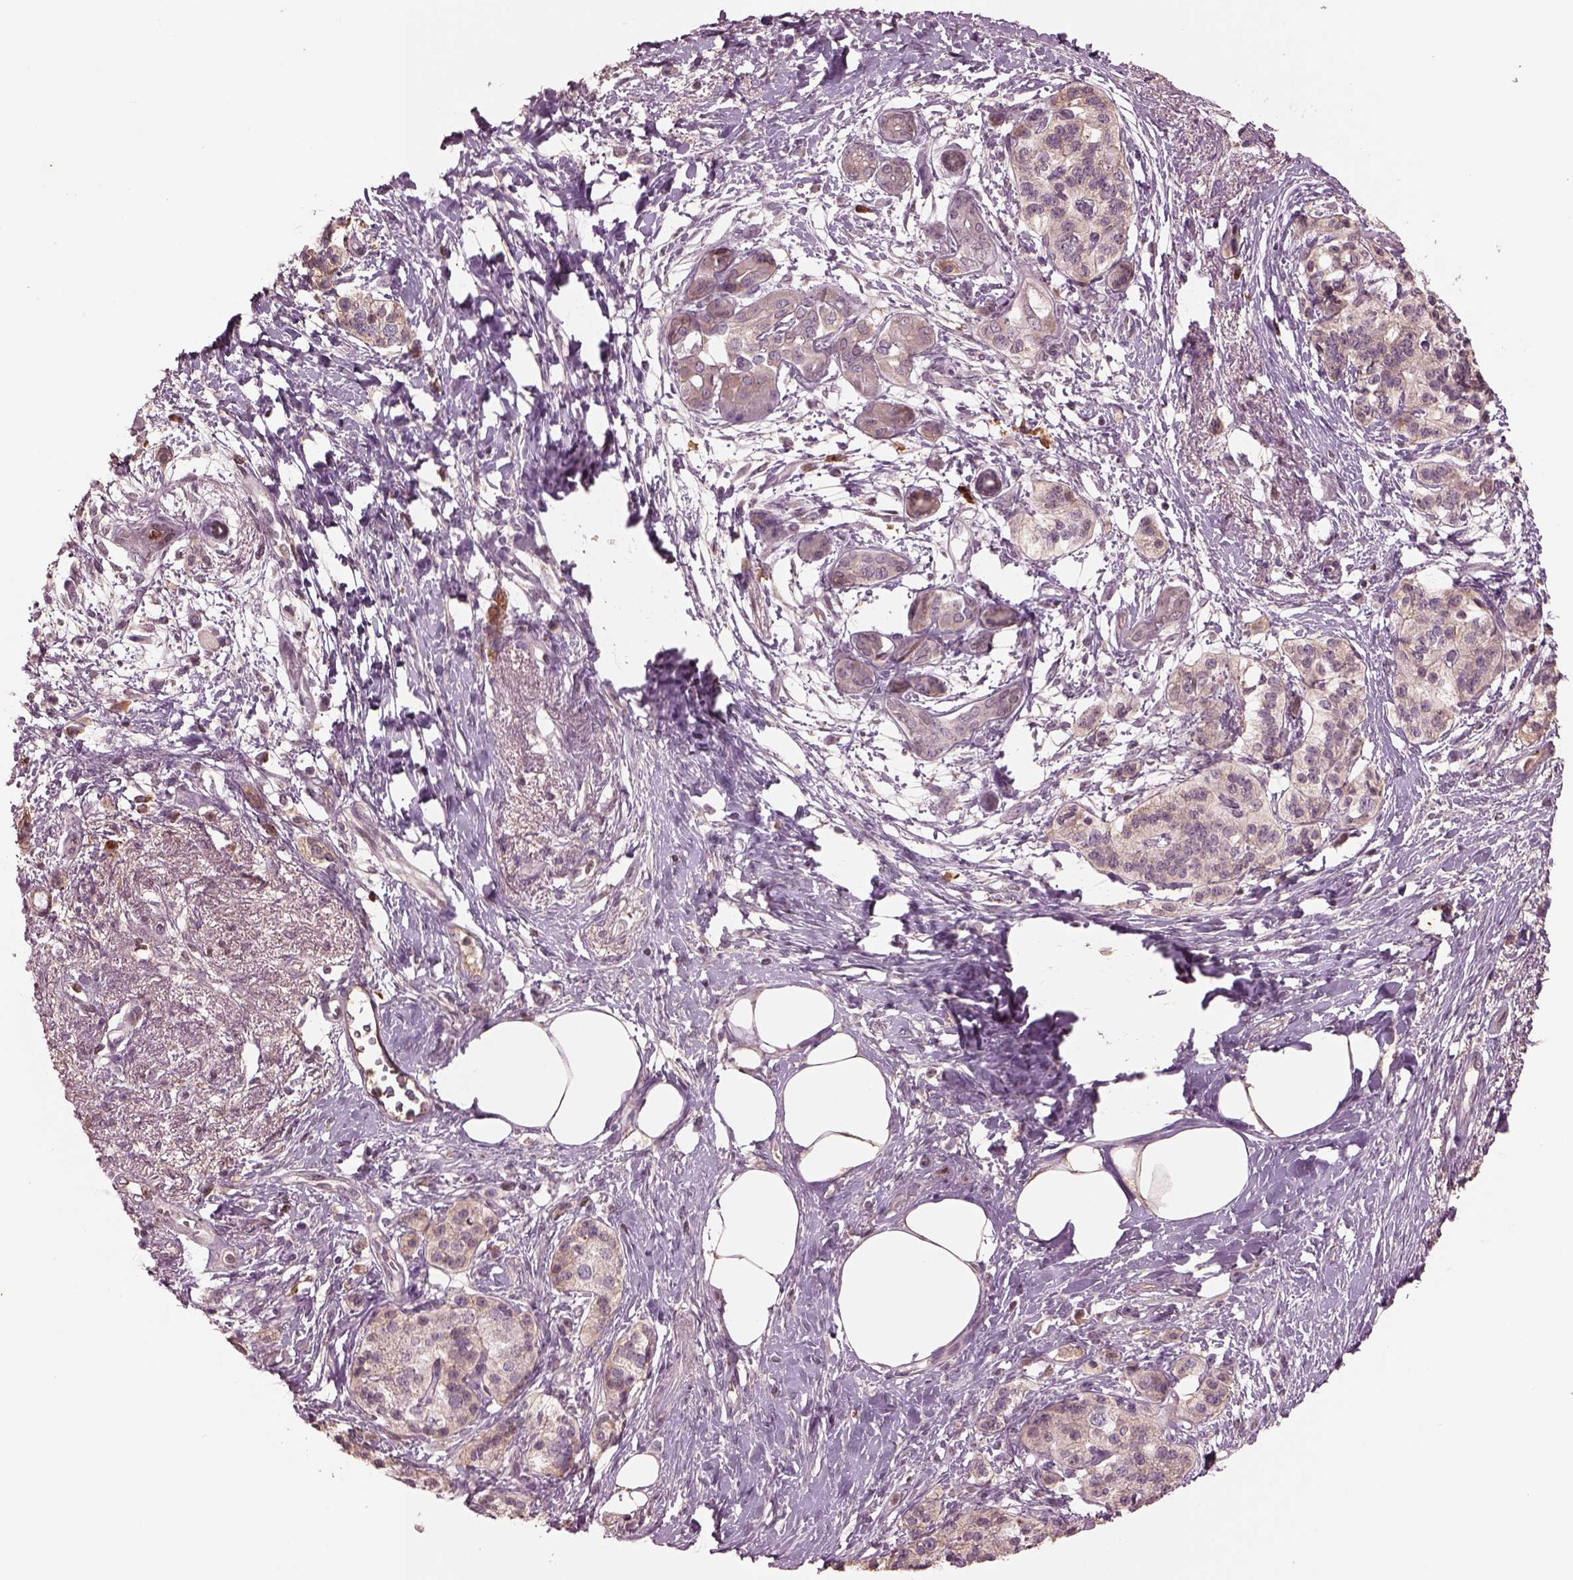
{"staining": {"intensity": "weak", "quantity": ">75%", "location": "cytoplasmic/membranous"}, "tissue": "pancreatic cancer", "cell_type": "Tumor cells", "image_type": "cancer", "snomed": [{"axis": "morphology", "description": "Adenocarcinoma, NOS"}, {"axis": "topography", "description": "Pancreas"}], "caption": "Approximately >75% of tumor cells in adenocarcinoma (pancreatic) exhibit weak cytoplasmic/membranous protein expression as visualized by brown immunohistochemical staining.", "gene": "PTX4", "patient": {"sex": "female", "age": 72}}